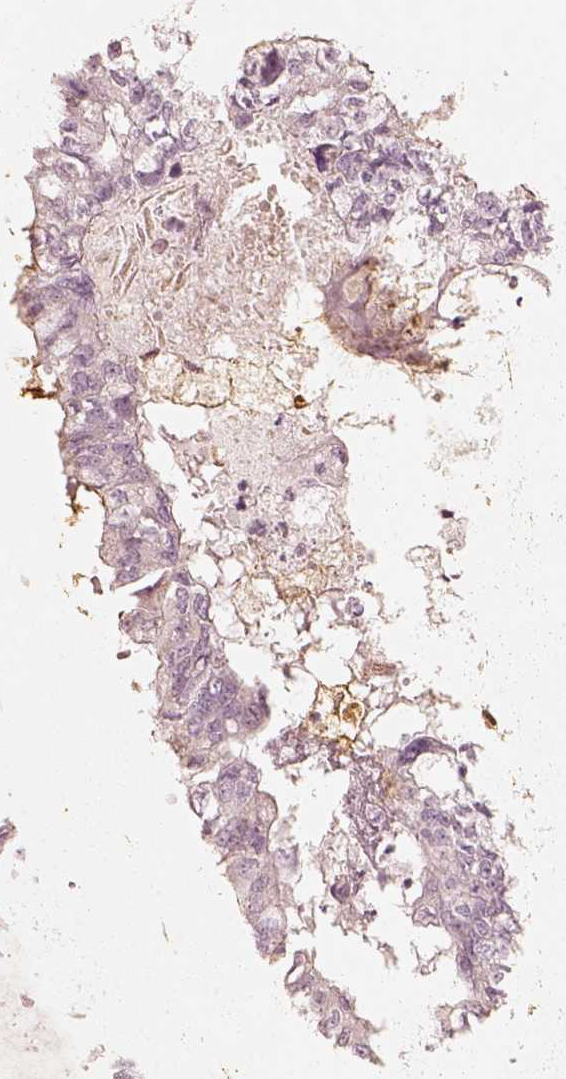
{"staining": {"intensity": "negative", "quantity": "none", "location": "none"}, "tissue": "colorectal cancer", "cell_type": "Tumor cells", "image_type": "cancer", "snomed": [{"axis": "morphology", "description": "Adenocarcinoma, NOS"}, {"axis": "topography", "description": "Colon"}, {"axis": "topography", "description": "Rectum"}], "caption": "High magnification brightfield microscopy of adenocarcinoma (colorectal) stained with DAB (brown) and counterstained with hematoxylin (blue): tumor cells show no significant expression. (DAB IHC, high magnification).", "gene": "FSCN1", "patient": {"sex": "male", "age": 57}}